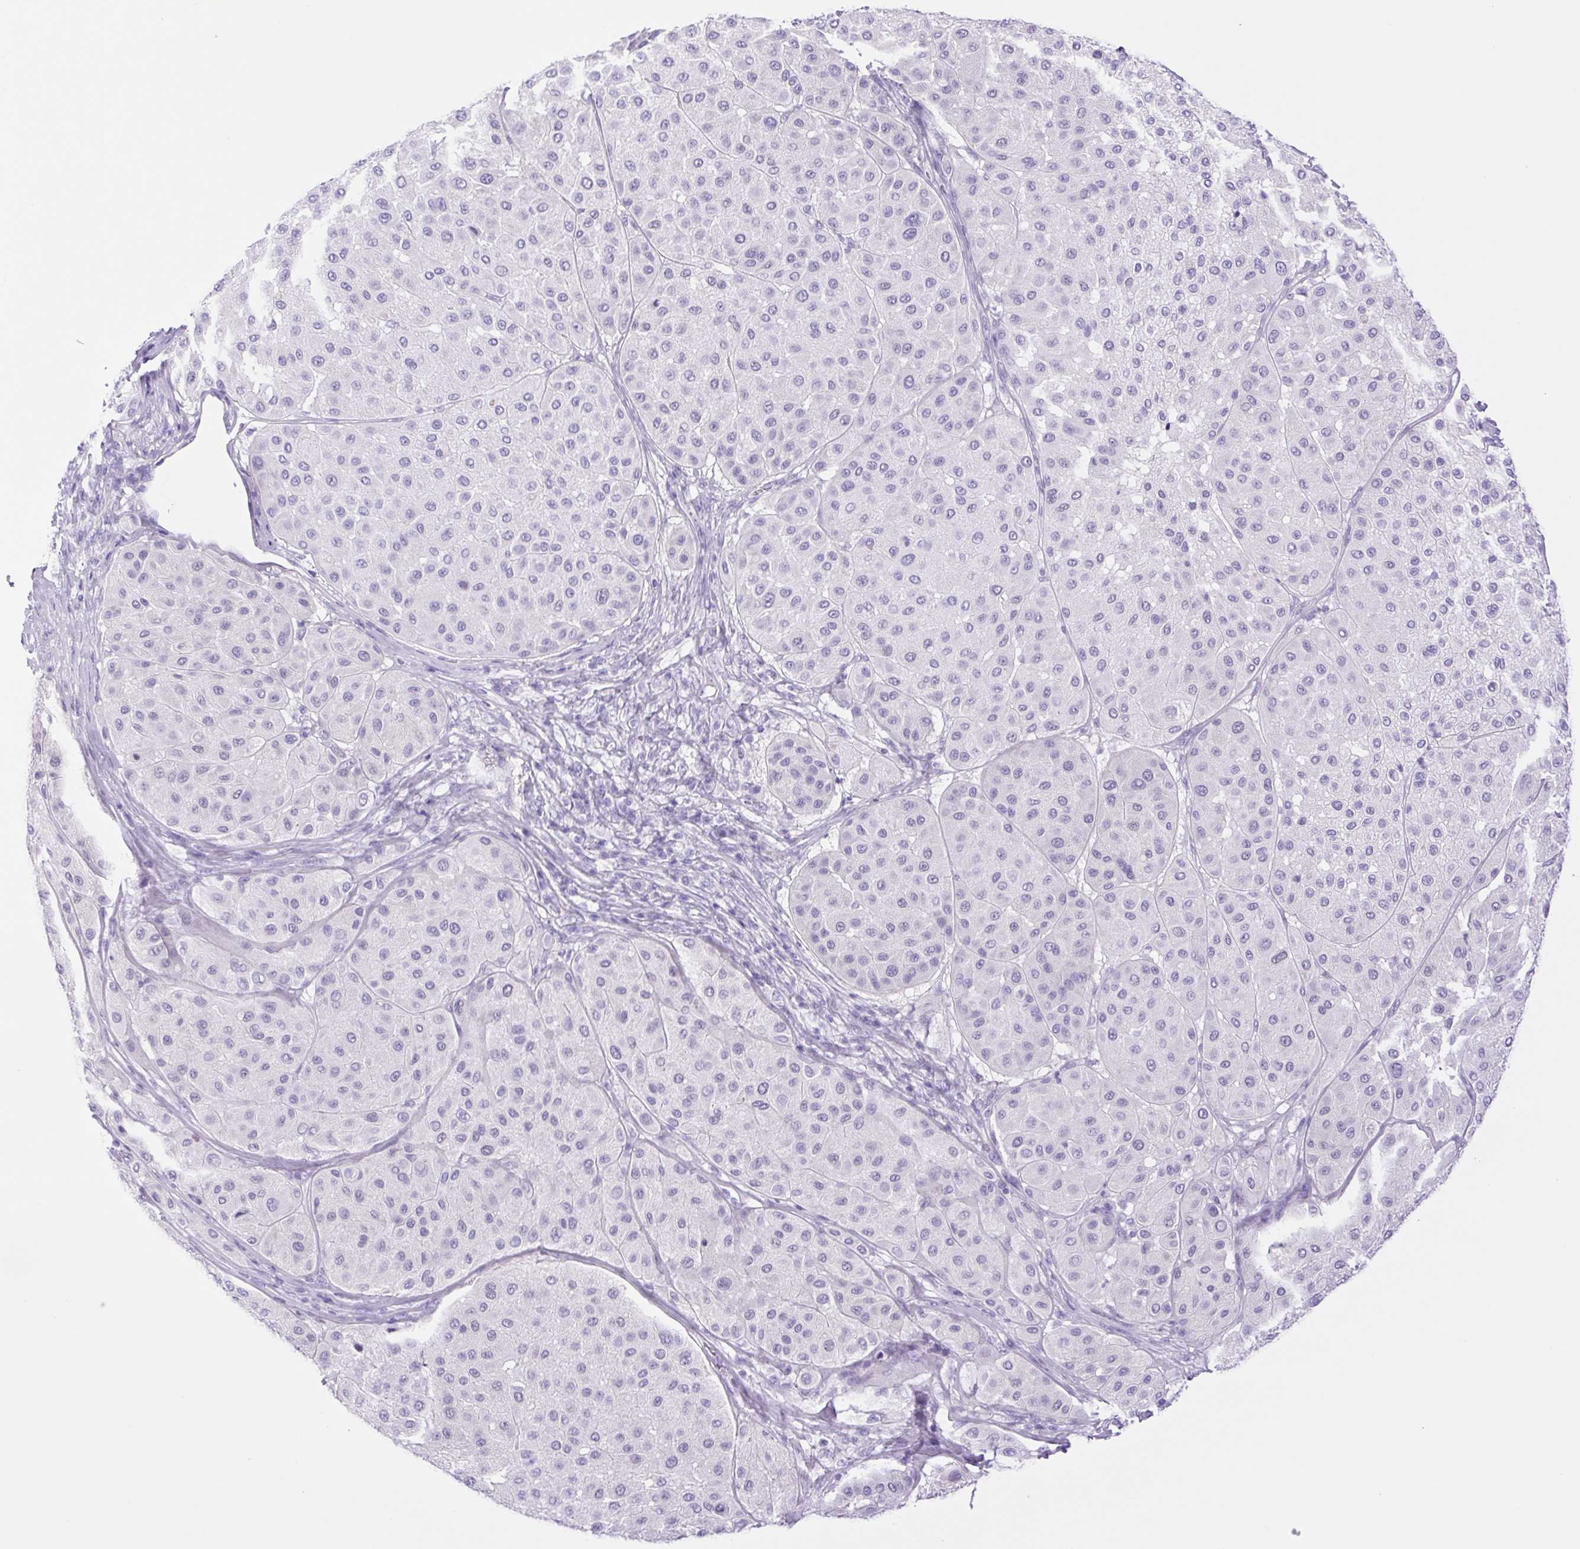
{"staining": {"intensity": "negative", "quantity": "none", "location": "none"}, "tissue": "melanoma", "cell_type": "Tumor cells", "image_type": "cancer", "snomed": [{"axis": "morphology", "description": "Malignant melanoma, Metastatic site"}, {"axis": "topography", "description": "Smooth muscle"}], "caption": "Histopathology image shows no protein positivity in tumor cells of malignant melanoma (metastatic site) tissue. (DAB IHC visualized using brightfield microscopy, high magnification).", "gene": "CDSN", "patient": {"sex": "male", "age": 41}}